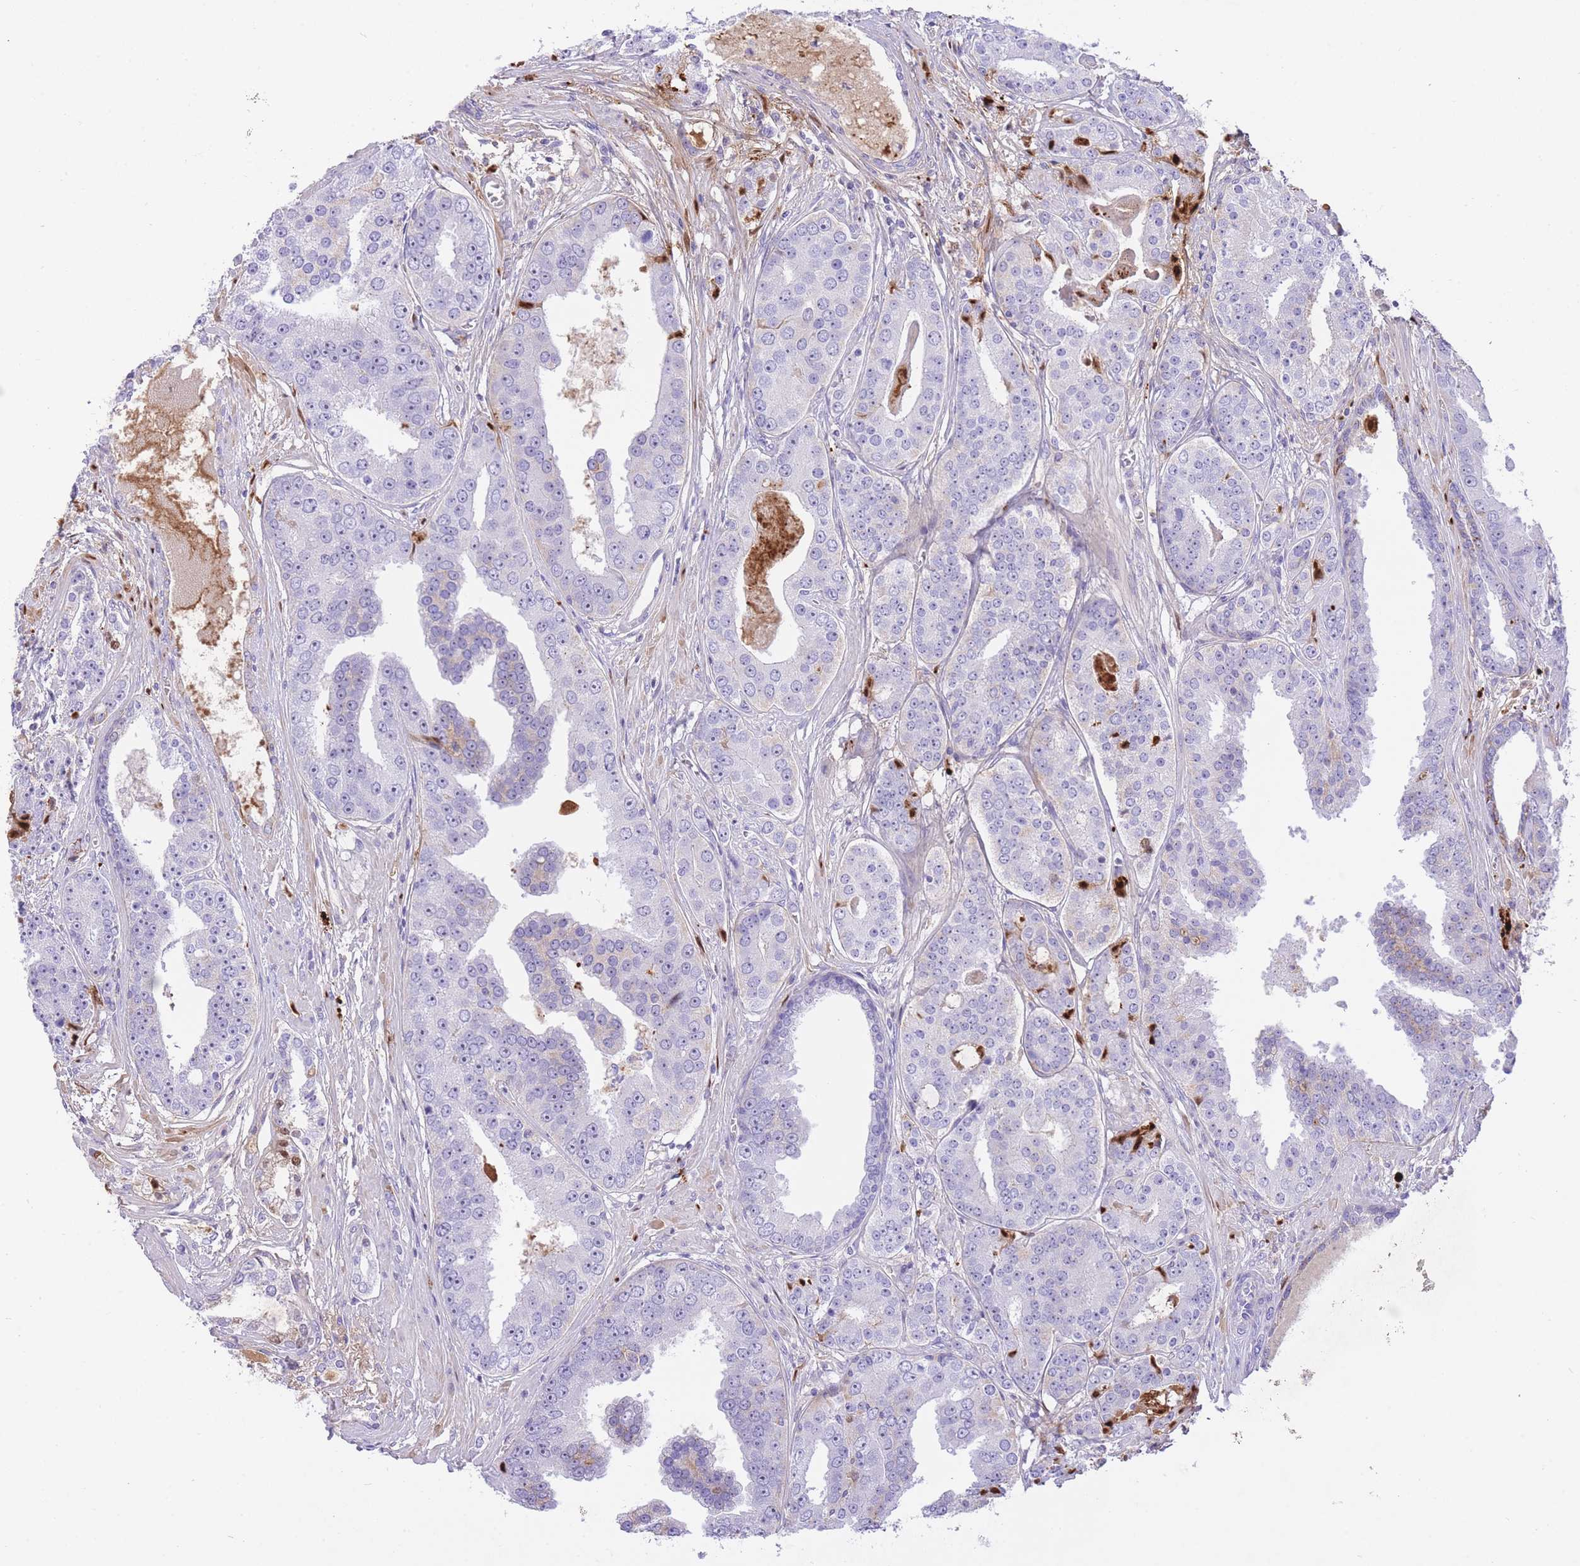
{"staining": {"intensity": "negative", "quantity": "none", "location": "none"}, "tissue": "prostate cancer", "cell_type": "Tumor cells", "image_type": "cancer", "snomed": [{"axis": "morphology", "description": "Adenocarcinoma, High grade"}, {"axis": "topography", "description": "Prostate"}], "caption": "Prostate cancer (high-grade adenocarcinoma) stained for a protein using immunohistochemistry demonstrates no staining tumor cells.", "gene": "HRG", "patient": {"sex": "male", "age": 71}}